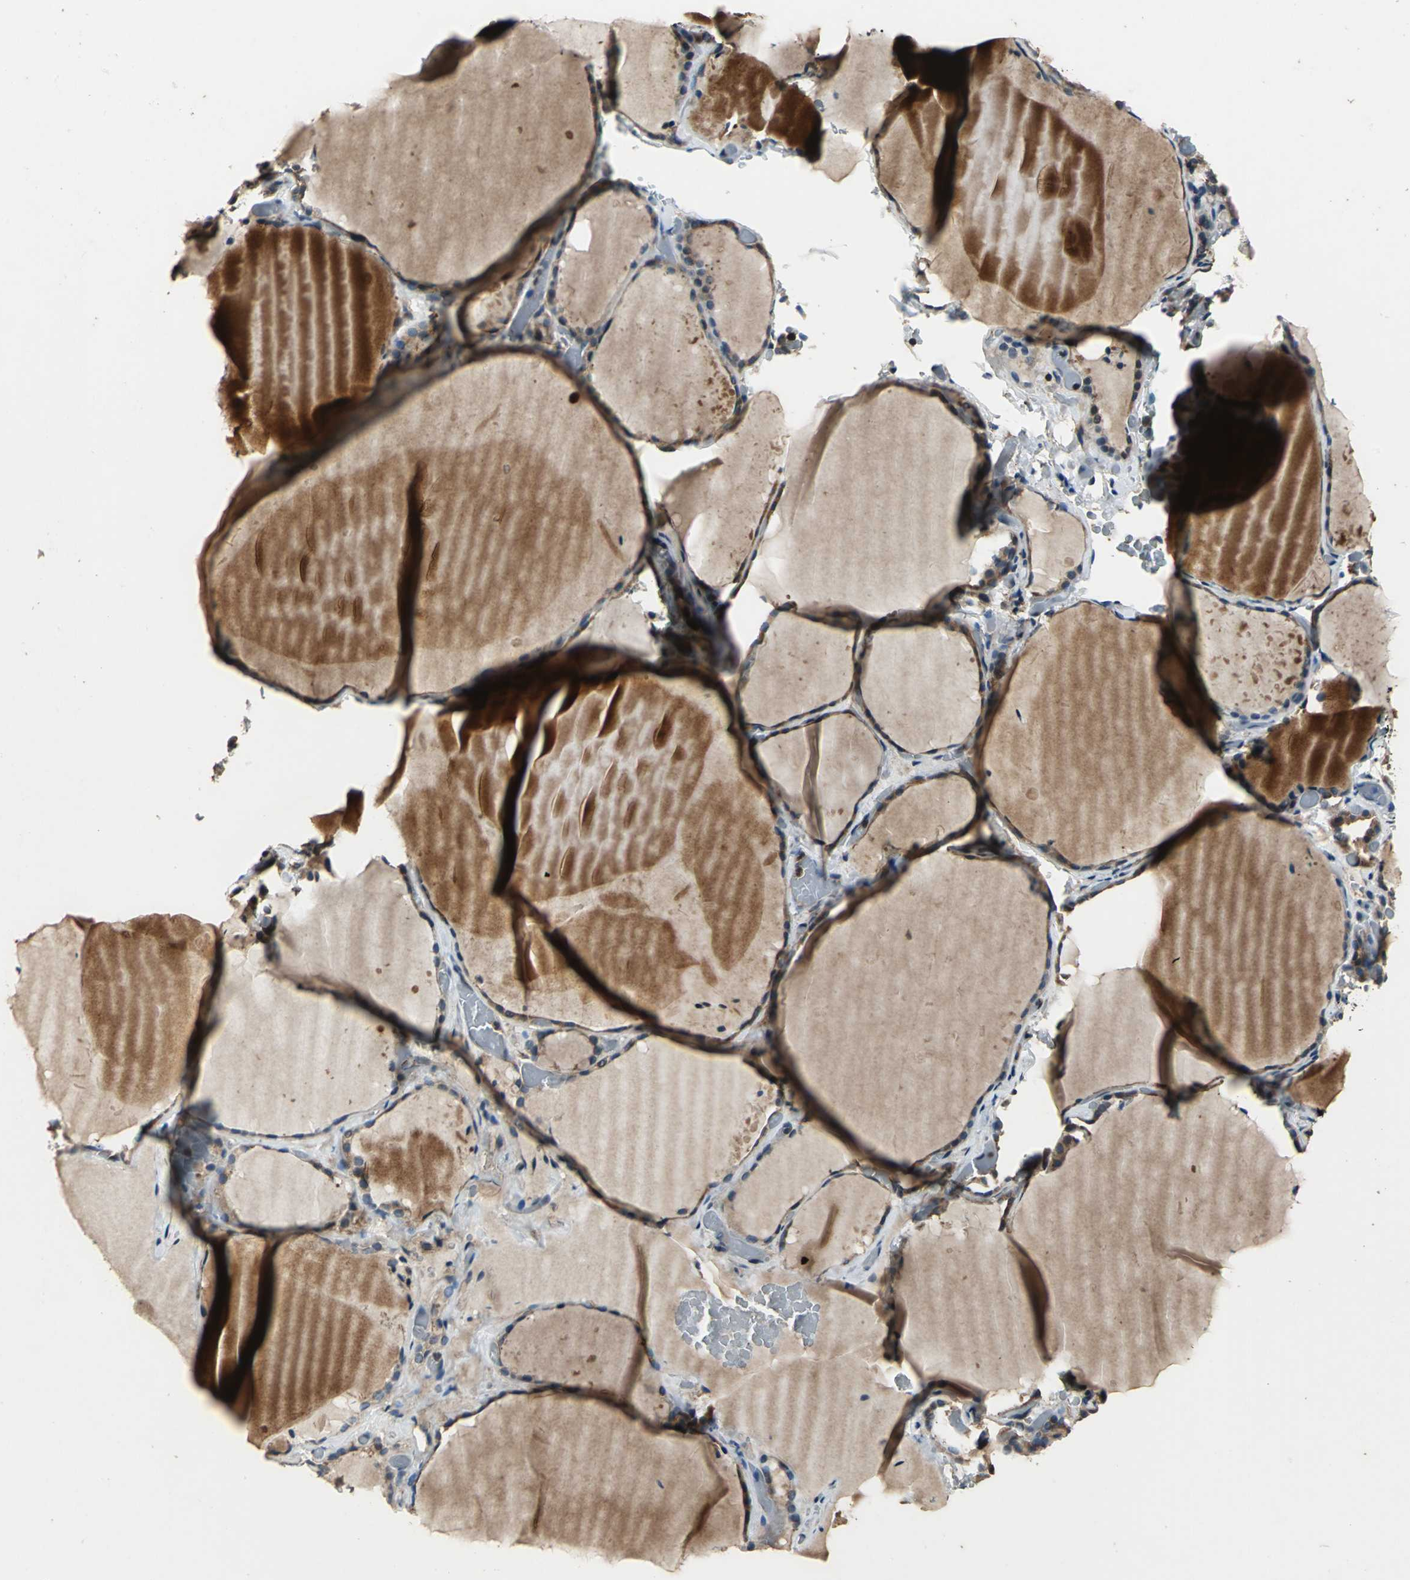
{"staining": {"intensity": "moderate", "quantity": ">75%", "location": "cytoplasmic/membranous"}, "tissue": "thyroid gland", "cell_type": "Glandular cells", "image_type": "normal", "snomed": [{"axis": "morphology", "description": "Normal tissue, NOS"}, {"axis": "topography", "description": "Thyroid gland"}], "caption": "Brown immunohistochemical staining in normal human thyroid gland exhibits moderate cytoplasmic/membranous staining in approximately >75% of glandular cells. The protein of interest is shown in brown color, while the nuclei are stained blue.", "gene": "EIF2B2", "patient": {"sex": "female", "age": 22}}